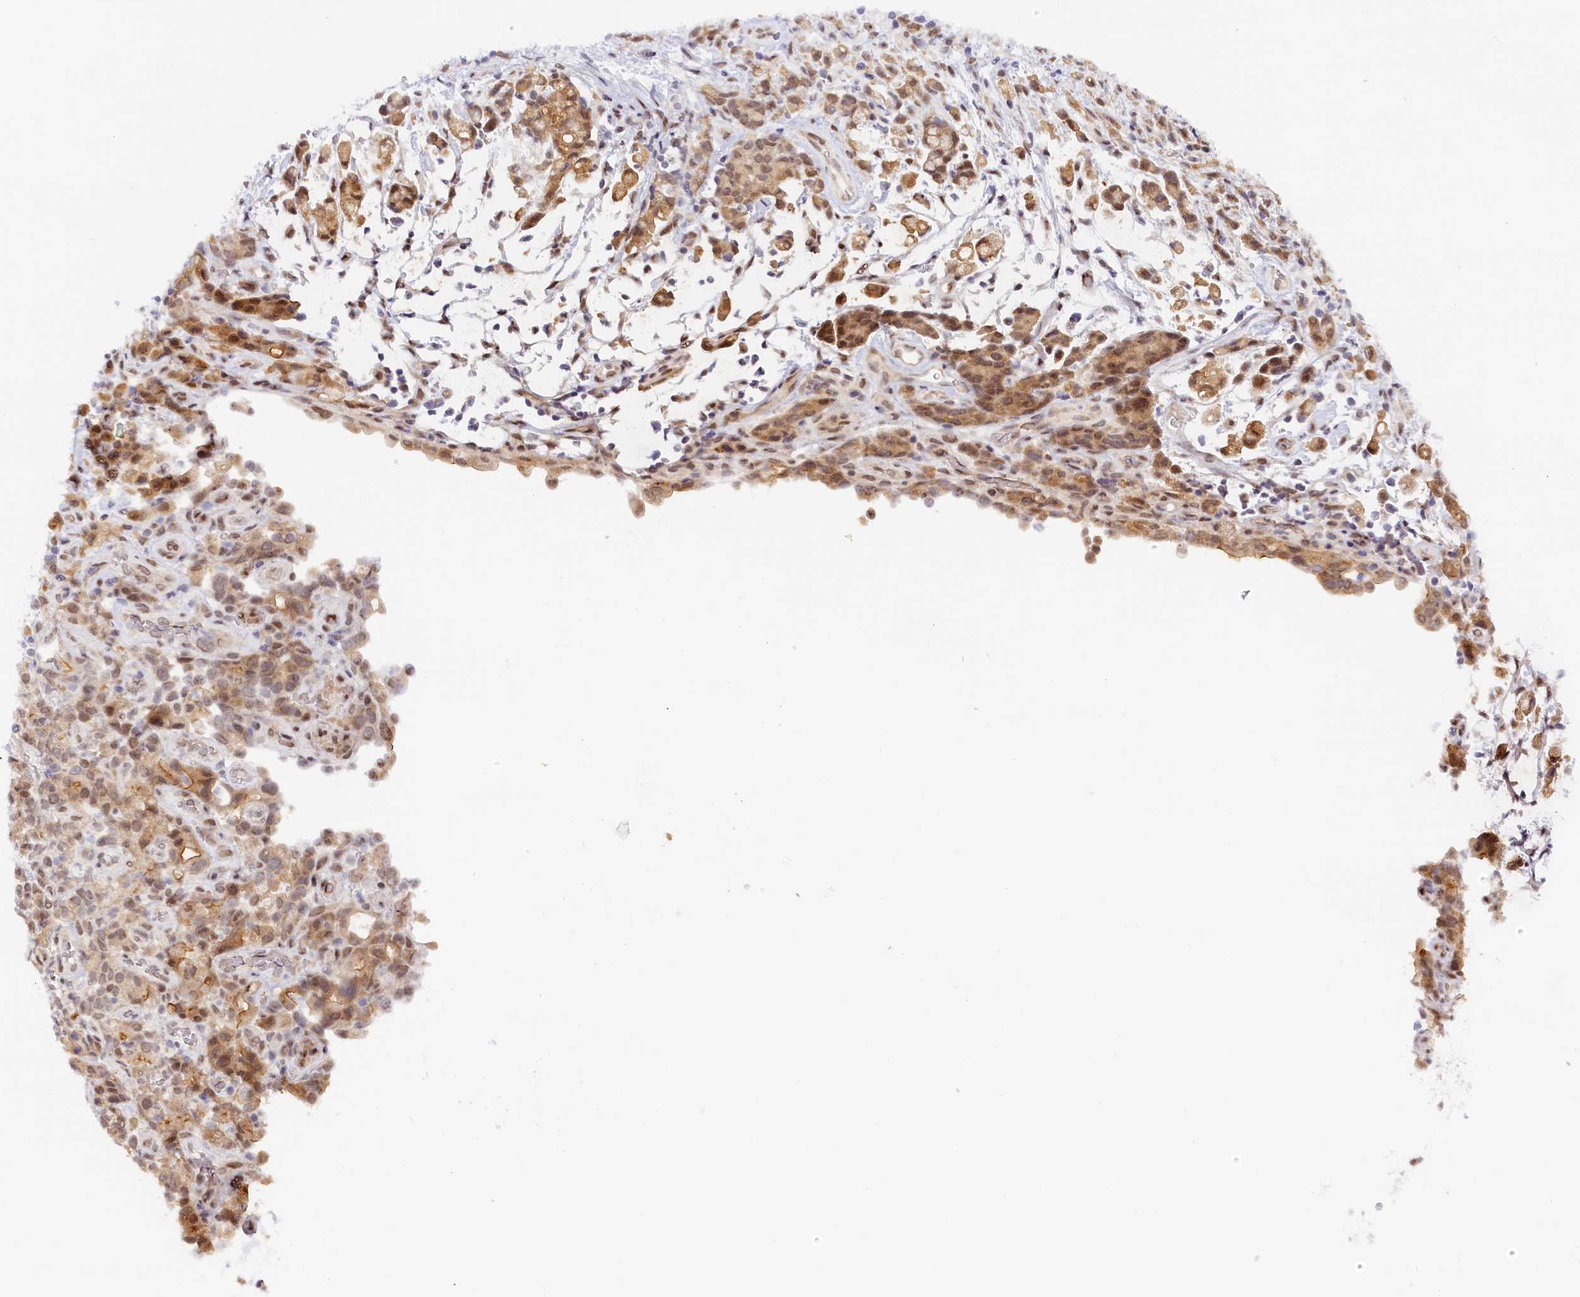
{"staining": {"intensity": "moderate", "quantity": ">75%", "location": "cytoplasmic/membranous,nuclear"}, "tissue": "stomach cancer", "cell_type": "Tumor cells", "image_type": "cancer", "snomed": [{"axis": "morphology", "description": "Adenocarcinoma, NOS"}, {"axis": "topography", "description": "Stomach"}], "caption": "Brown immunohistochemical staining in stomach cancer demonstrates moderate cytoplasmic/membranous and nuclear positivity in approximately >75% of tumor cells.", "gene": "SEC31B", "patient": {"sex": "female", "age": 60}}